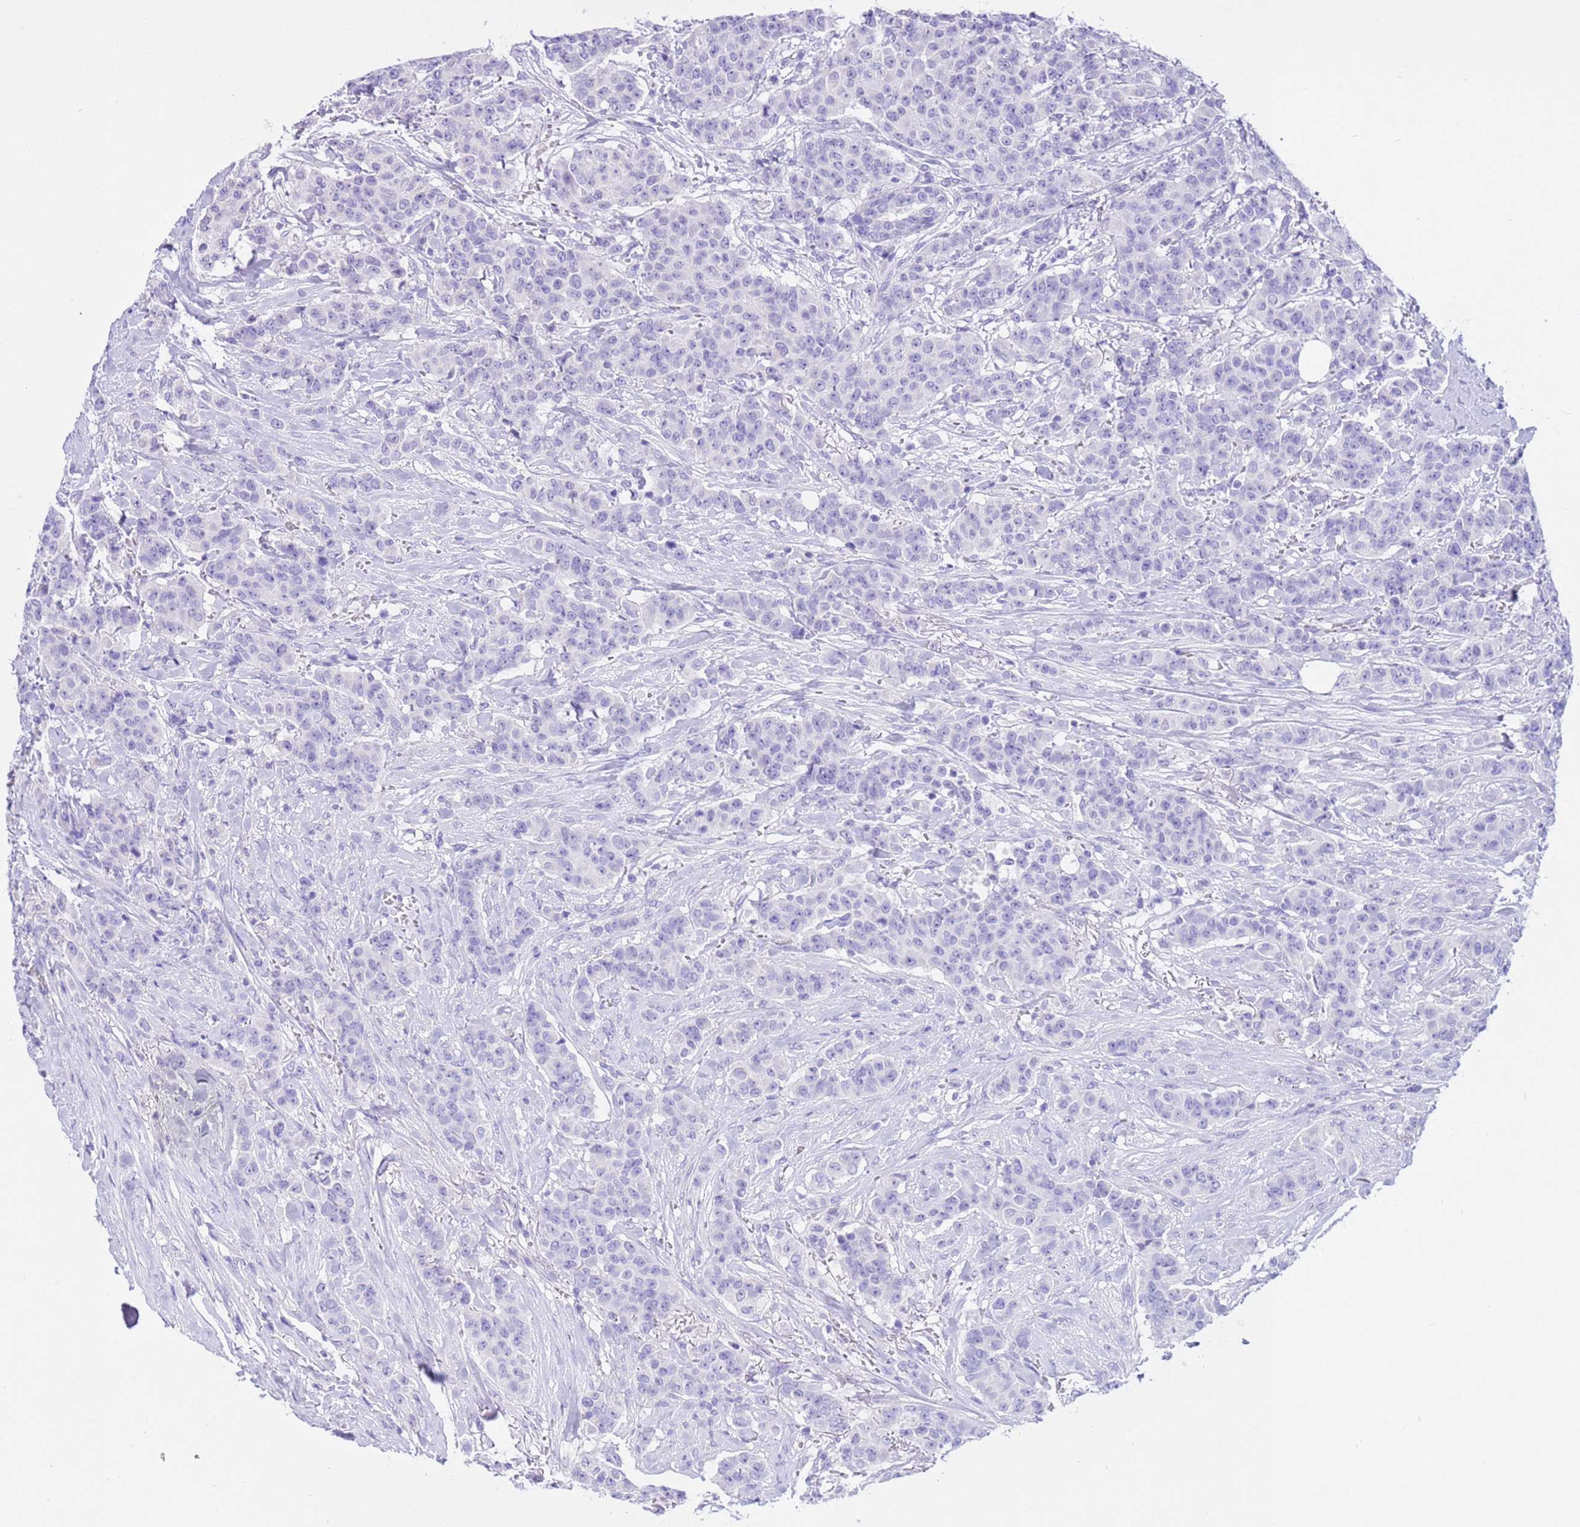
{"staining": {"intensity": "negative", "quantity": "none", "location": "none"}, "tissue": "breast cancer", "cell_type": "Tumor cells", "image_type": "cancer", "snomed": [{"axis": "morphology", "description": "Duct carcinoma"}, {"axis": "topography", "description": "Breast"}], "caption": "High power microscopy micrograph of an immunohistochemistry (IHC) photomicrograph of breast cancer (infiltrating ductal carcinoma), revealing no significant expression in tumor cells.", "gene": "CPB1", "patient": {"sex": "female", "age": 40}}